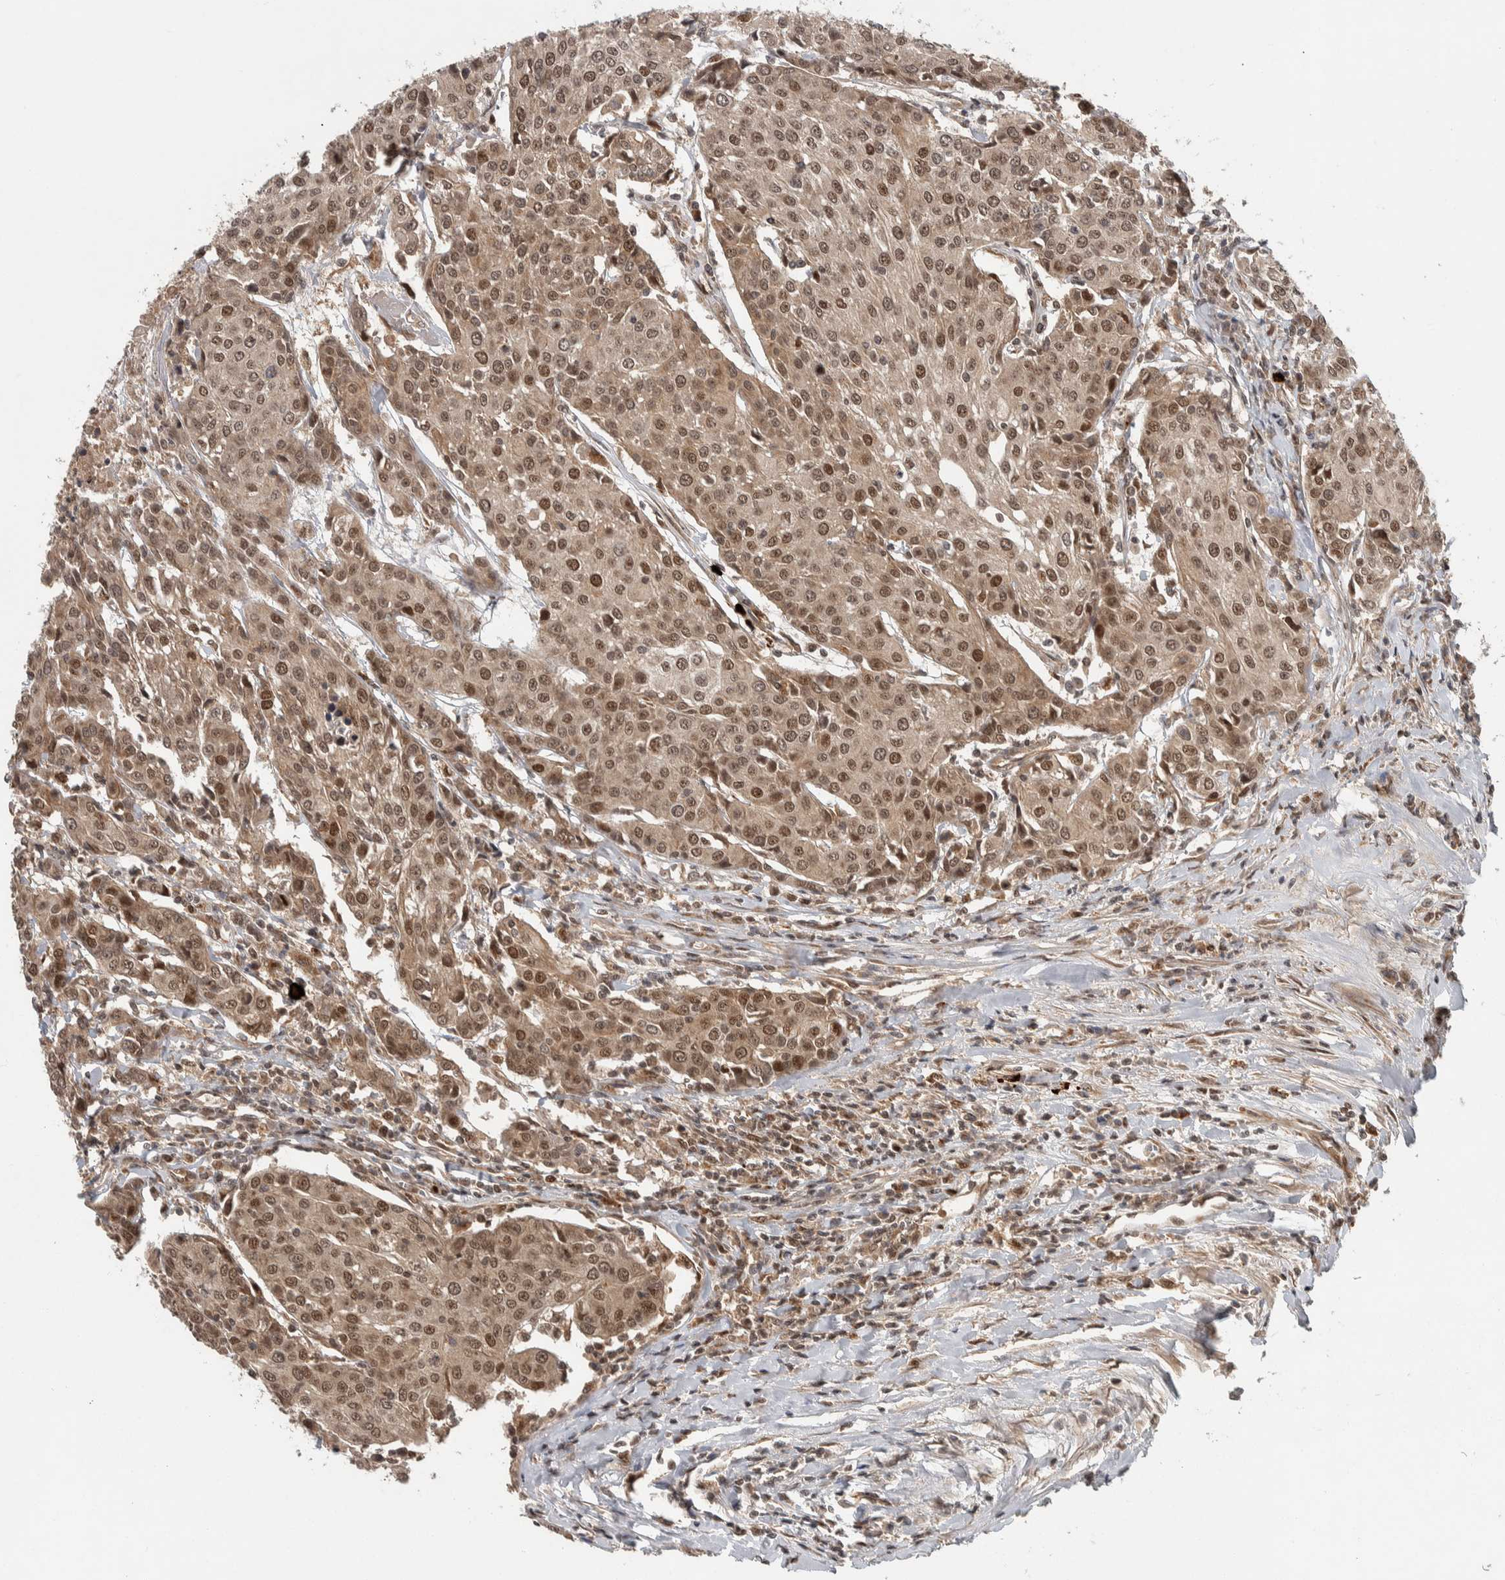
{"staining": {"intensity": "moderate", "quantity": ">75%", "location": "cytoplasmic/membranous,nuclear"}, "tissue": "urothelial cancer", "cell_type": "Tumor cells", "image_type": "cancer", "snomed": [{"axis": "morphology", "description": "Urothelial carcinoma, High grade"}, {"axis": "topography", "description": "Urinary bladder"}], "caption": "Immunohistochemistry staining of urothelial cancer, which demonstrates medium levels of moderate cytoplasmic/membranous and nuclear positivity in approximately >75% of tumor cells indicating moderate cytoplasmic/membranous and nuclear protein positivity. The staining was performed using DAB (3,3'-diaminobenzidine) (brown) for protein detection and nuclei were counterstained in hematoxylin (blue).", "gene": "RPS6KA4", "patient": {"sex": "female", "age": 85}}